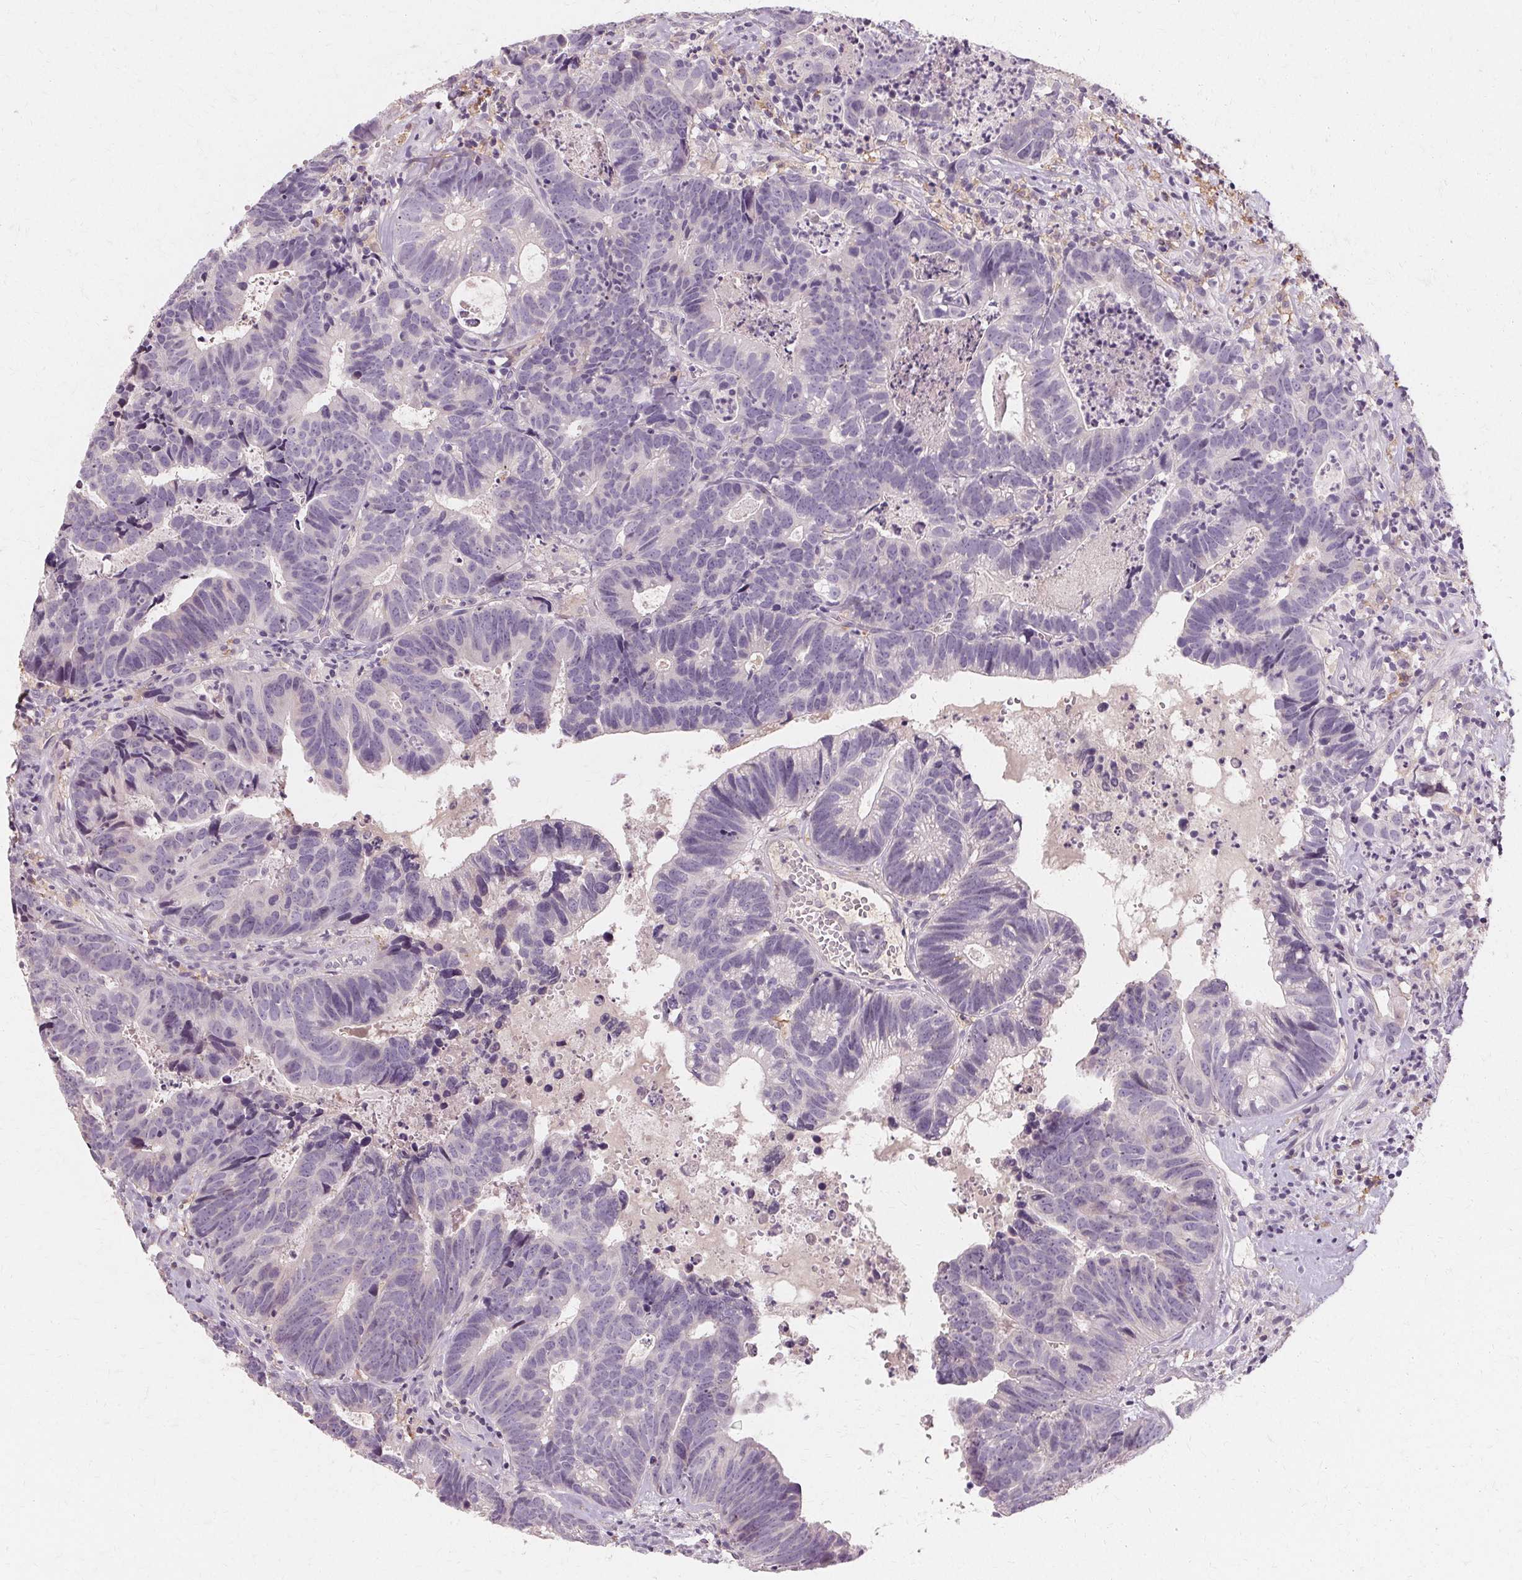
{"staining": {"intensity": "negative", "quantity": "none", "location": "none"}, "tissue": "head and neck cancer", "cell_type": "Tumor cells", "image_type": "cancer", "snomed": [{"axis": "morphology", "description": "Adenocarcinoma, NOS"}, {"axis": "topography", "description": "Head-Neck"}], "caption": "DAB (3,3'-diaminobenzidine) immunohistochemical staining of human head and neck adenocarcinoma shows no significant expression in tumor cells.", "gene": "IFNGR1", "patient": {"sex": "male", "age": 62}}